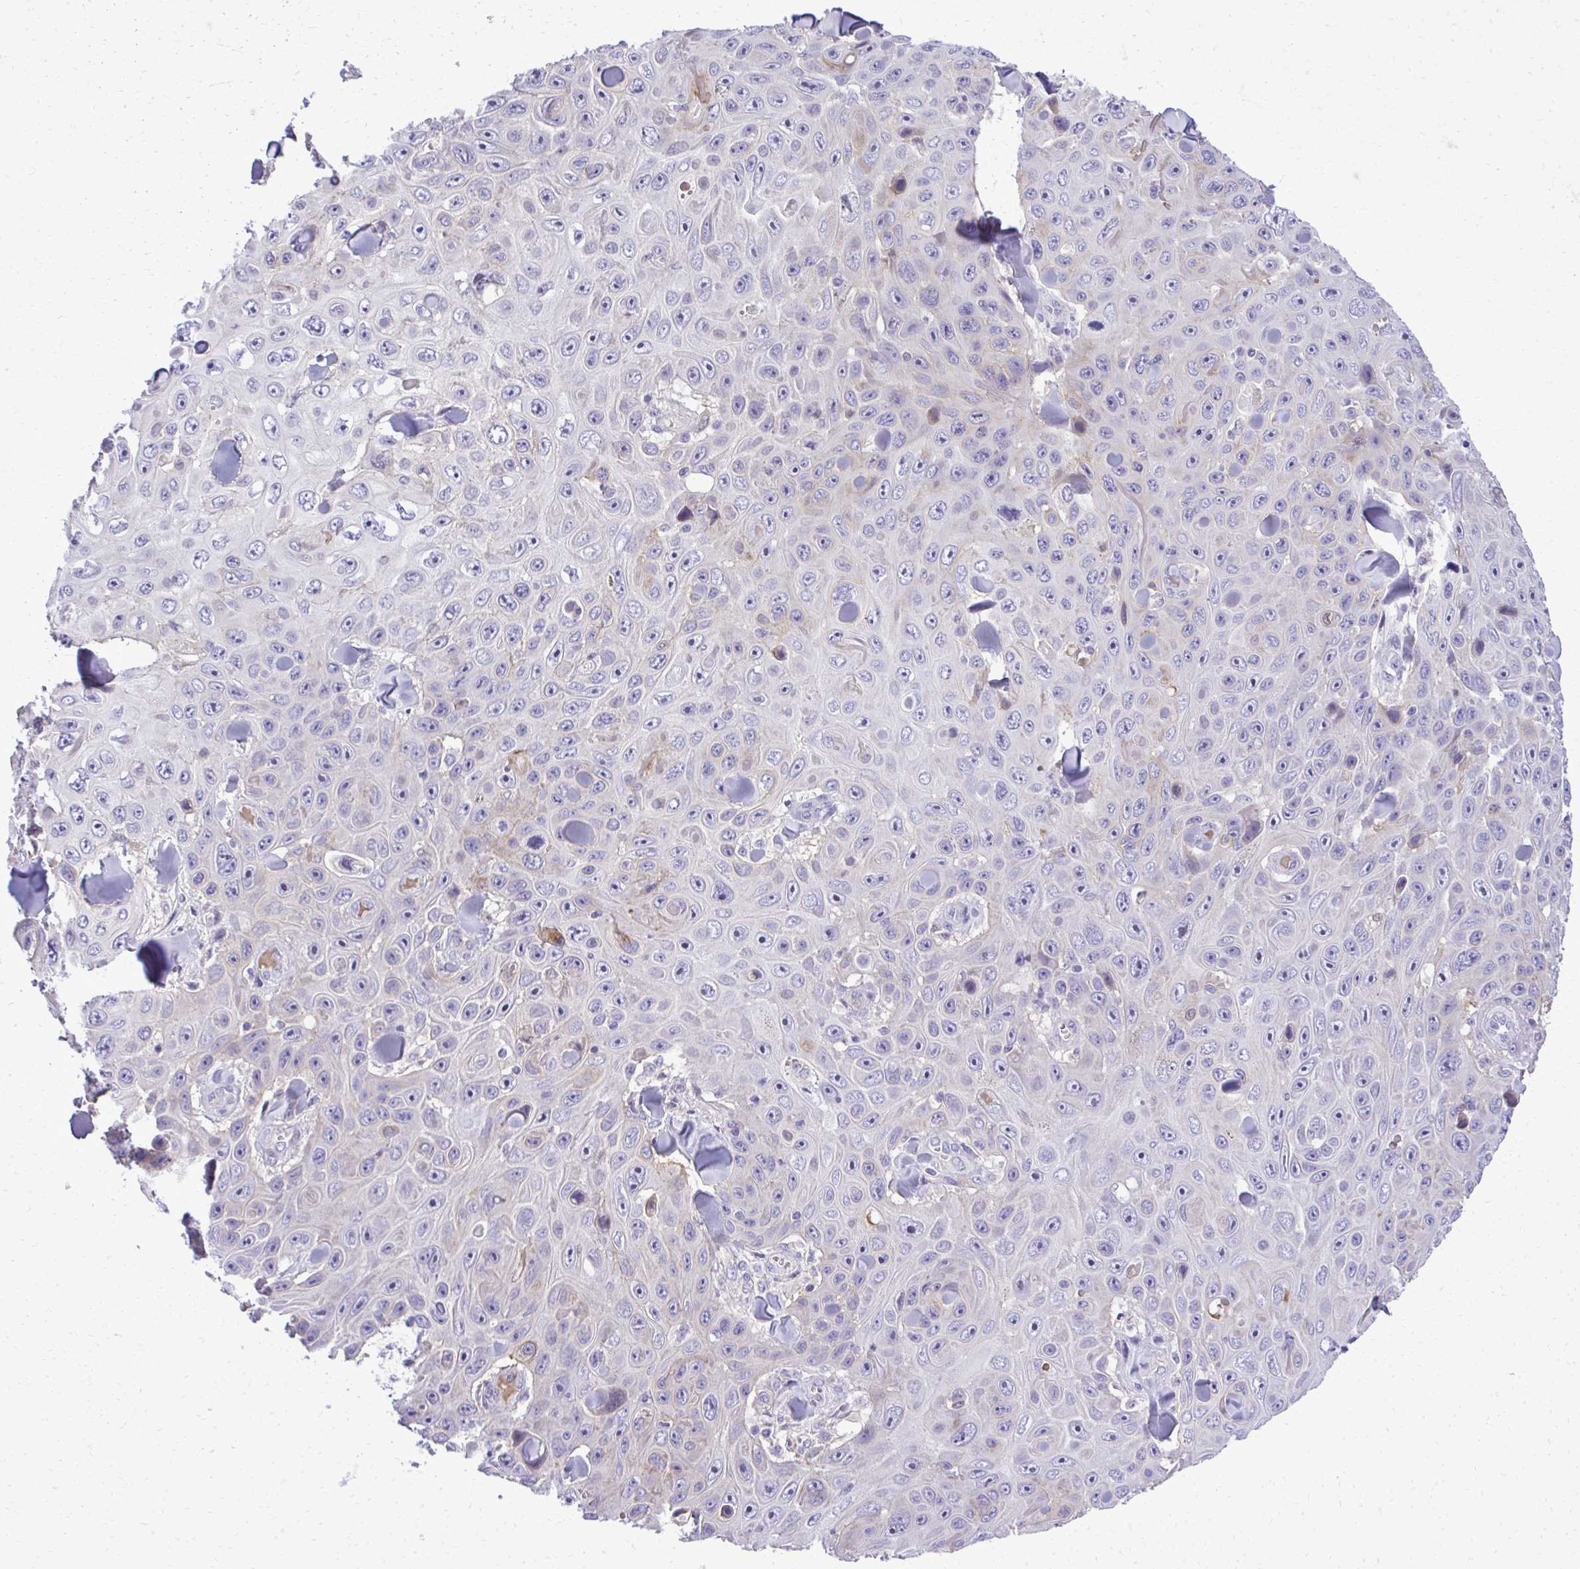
{"staining": {"intensity": "negative", "quantity": "none", "location": "none"}, "tissue": "skin cancer", "cell_type": "Tumor cells", "image_type": "cancer", "snomed": [{"axis": "morphology", "description": "Squamous cell carcinoma, NOS"}, {"axis": "topography", "description": "Skin"}], "caption": "An immunohistochemistry image of skin squamous cell carcinoma is shown. There is no staining in tumor cells of skin squamous cell carcinoma. (Brightfield microscopy of DAB (3,3'-diaminobenzidine) immunohistochemistry at high magnification).", "gene": "PITPNM3", "patient": {"sex": "male", "age": 82}}